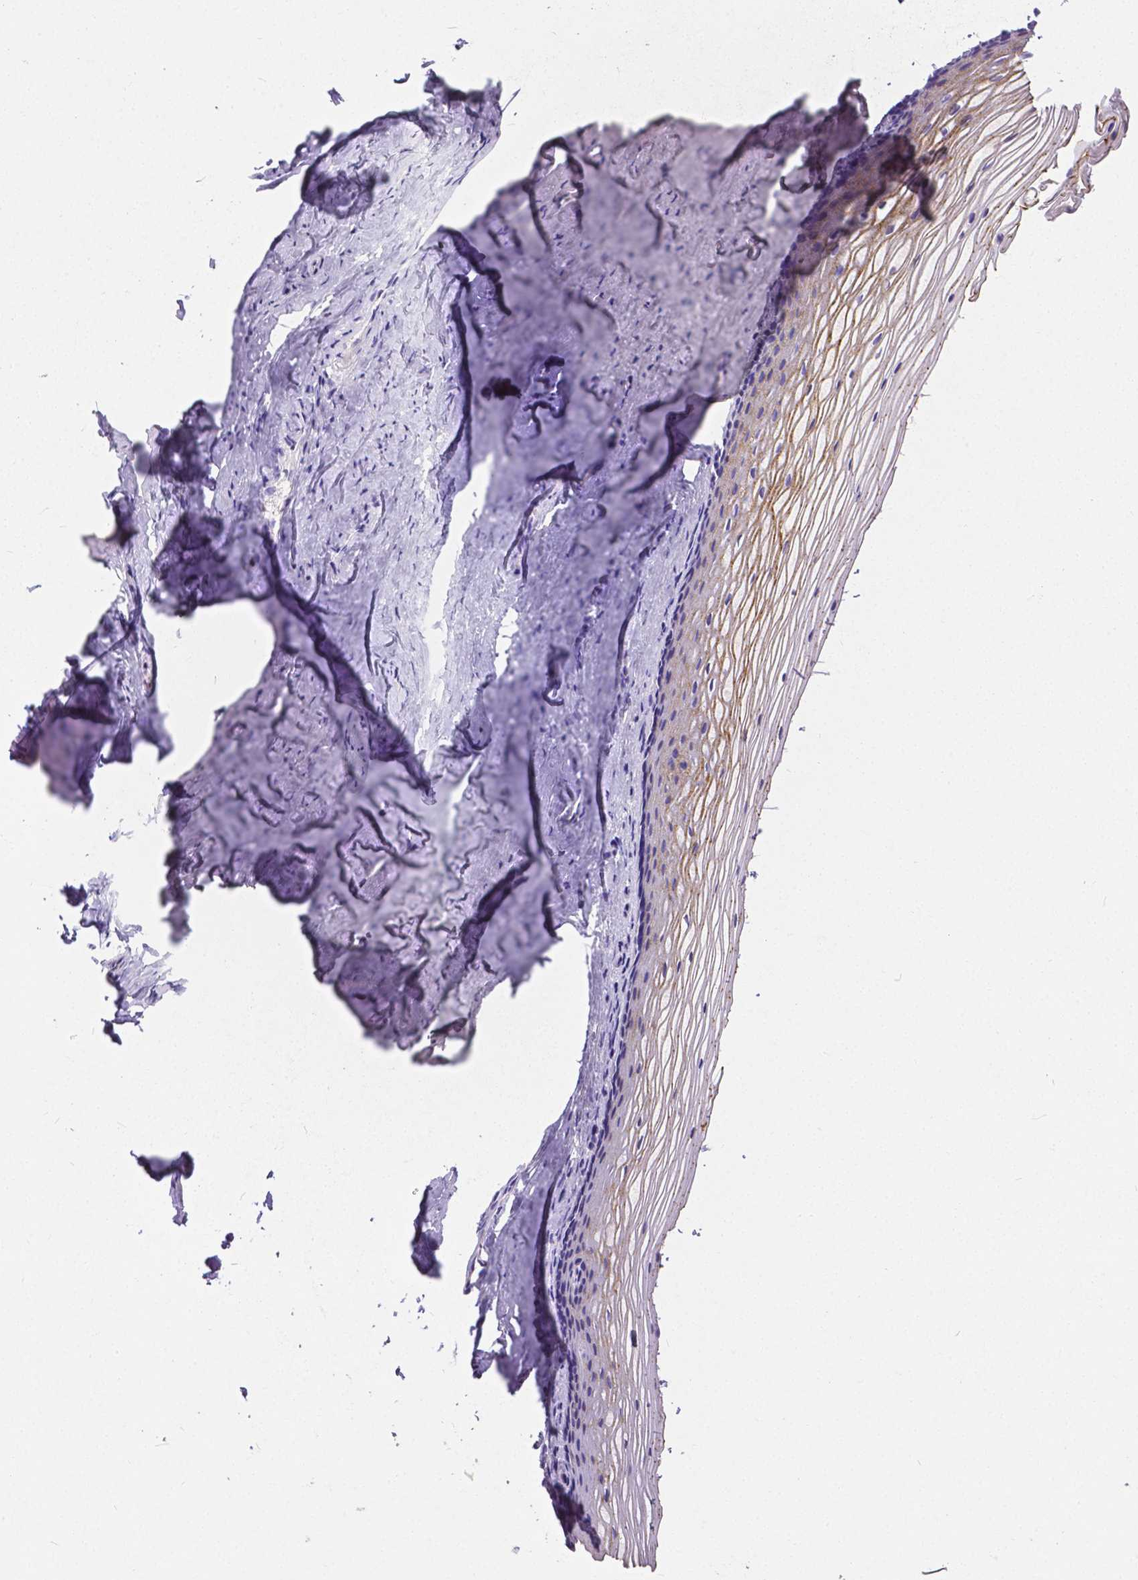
{"staining": {"intensity": "weak", "quantity": "<25%", "location": "cytoplasmic/membranous"}, "tissue": "vagina", "cell_type": "Squamous epithelial cells", "image_type": "normal", "snomed": [{"axis": "morphology", "description": "Normal tissue, NOS"}, {"axis": "topography", "description": "Vagina"}], "caption": "Immunohistochemistry image of unremarkable human vagina stained for a protein (brown), which reveals no staining in squamous epithelial cells.", "gene": "OCLN", "patient": {"sex": "female", "age": 52}}